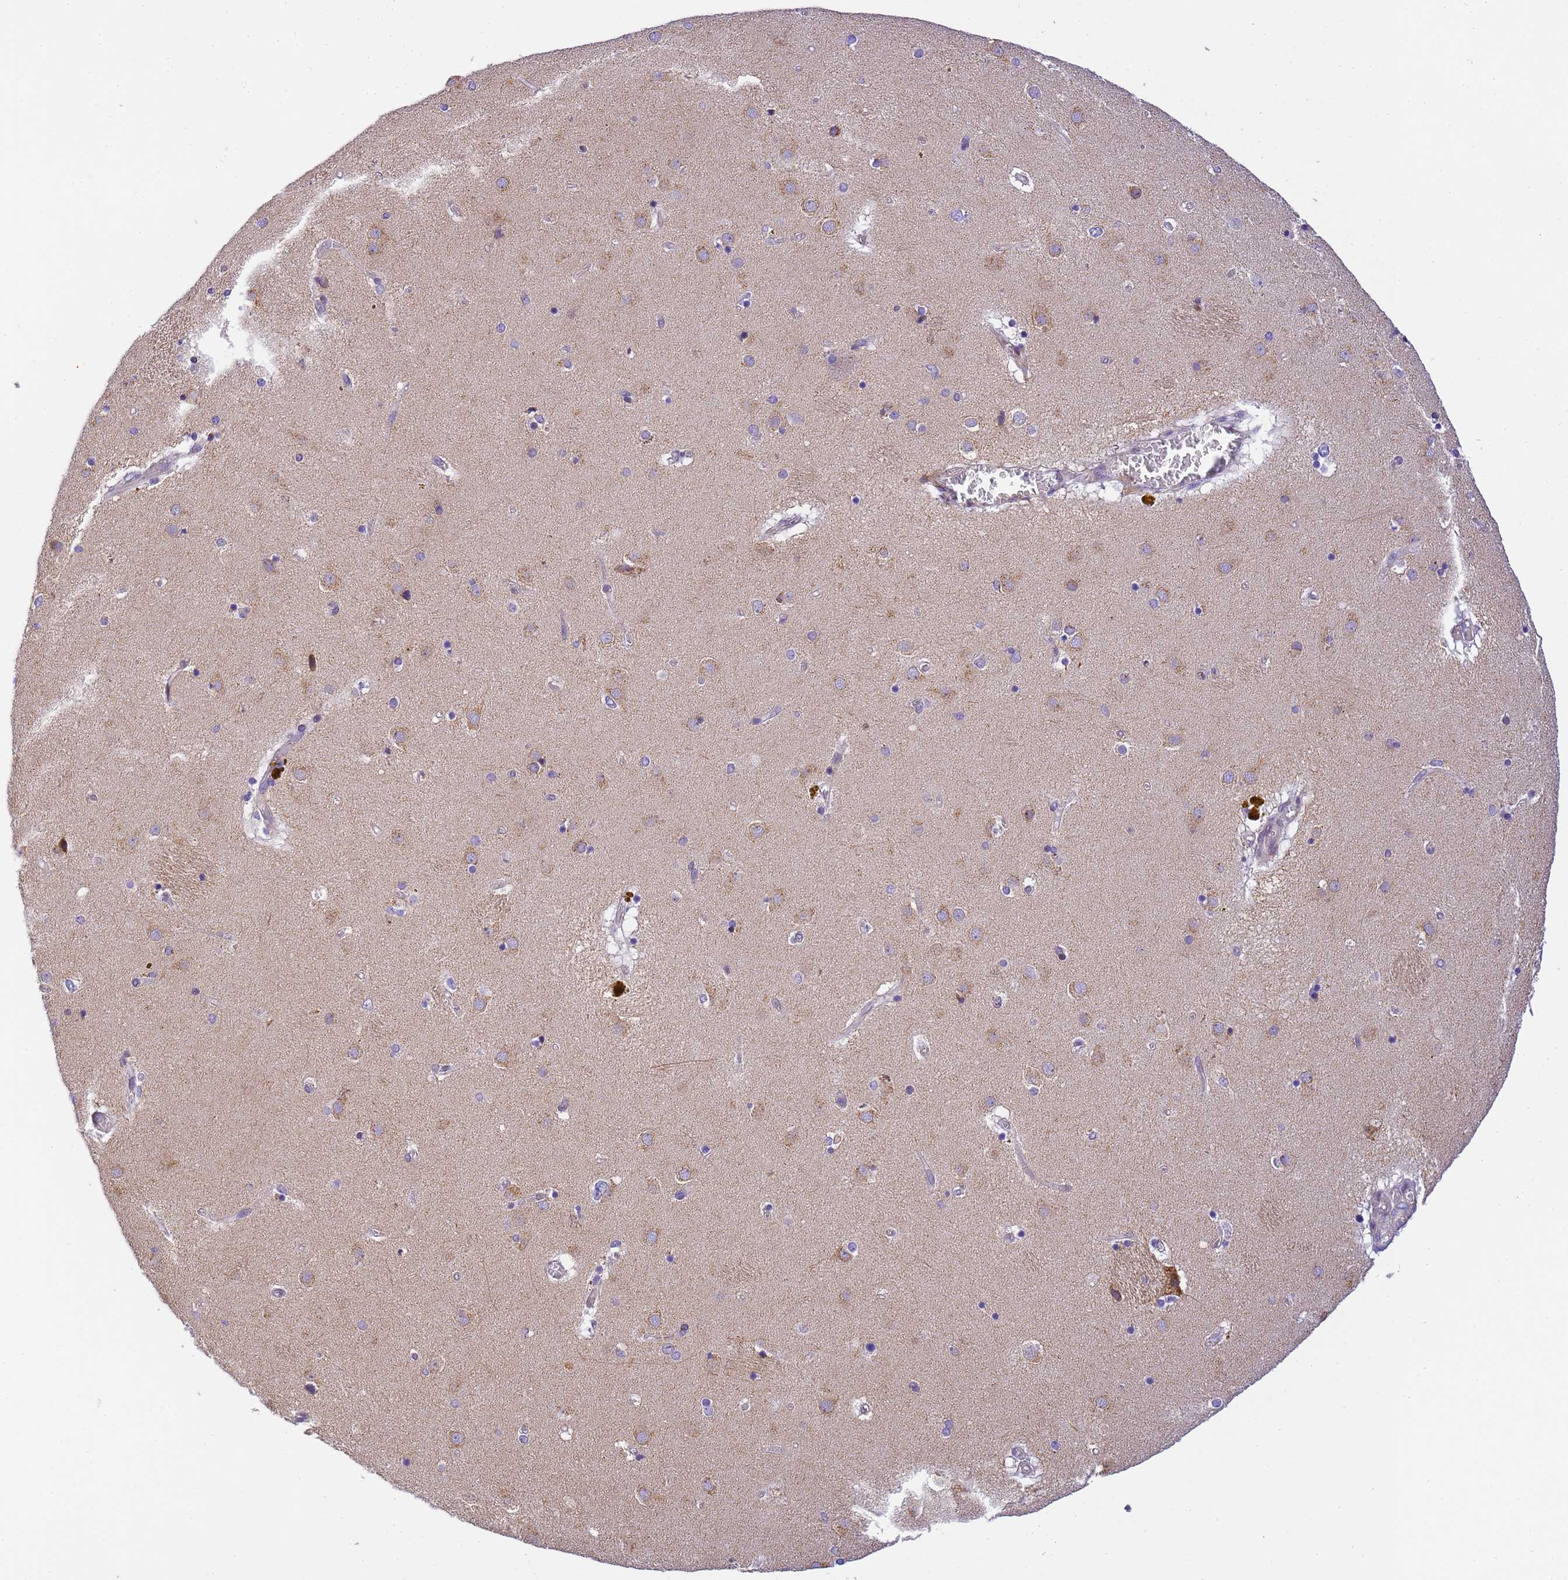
{"staining": {"intensity": "negative", "quantity": "none", "location": "none"}, "tissue": "caudate", "cell_type": "Glial cells", "image_type": "normal", "snomed": [{"axis": "morphology", "description": "Normal tissue, NOS"}, {"axis": "topography", "description": "Lateral ventricle wall"}], "caption": "IHC micrograph of benign human caudate stained for a protein (brown), which exhibits no staining in glial cells. (Brightfield microscopy of DAB (3,3'-diaminobenzidine) IHC at high magnification).", "gene": "RHBDD3", "patient": {"sex": "male", "age": 70}}